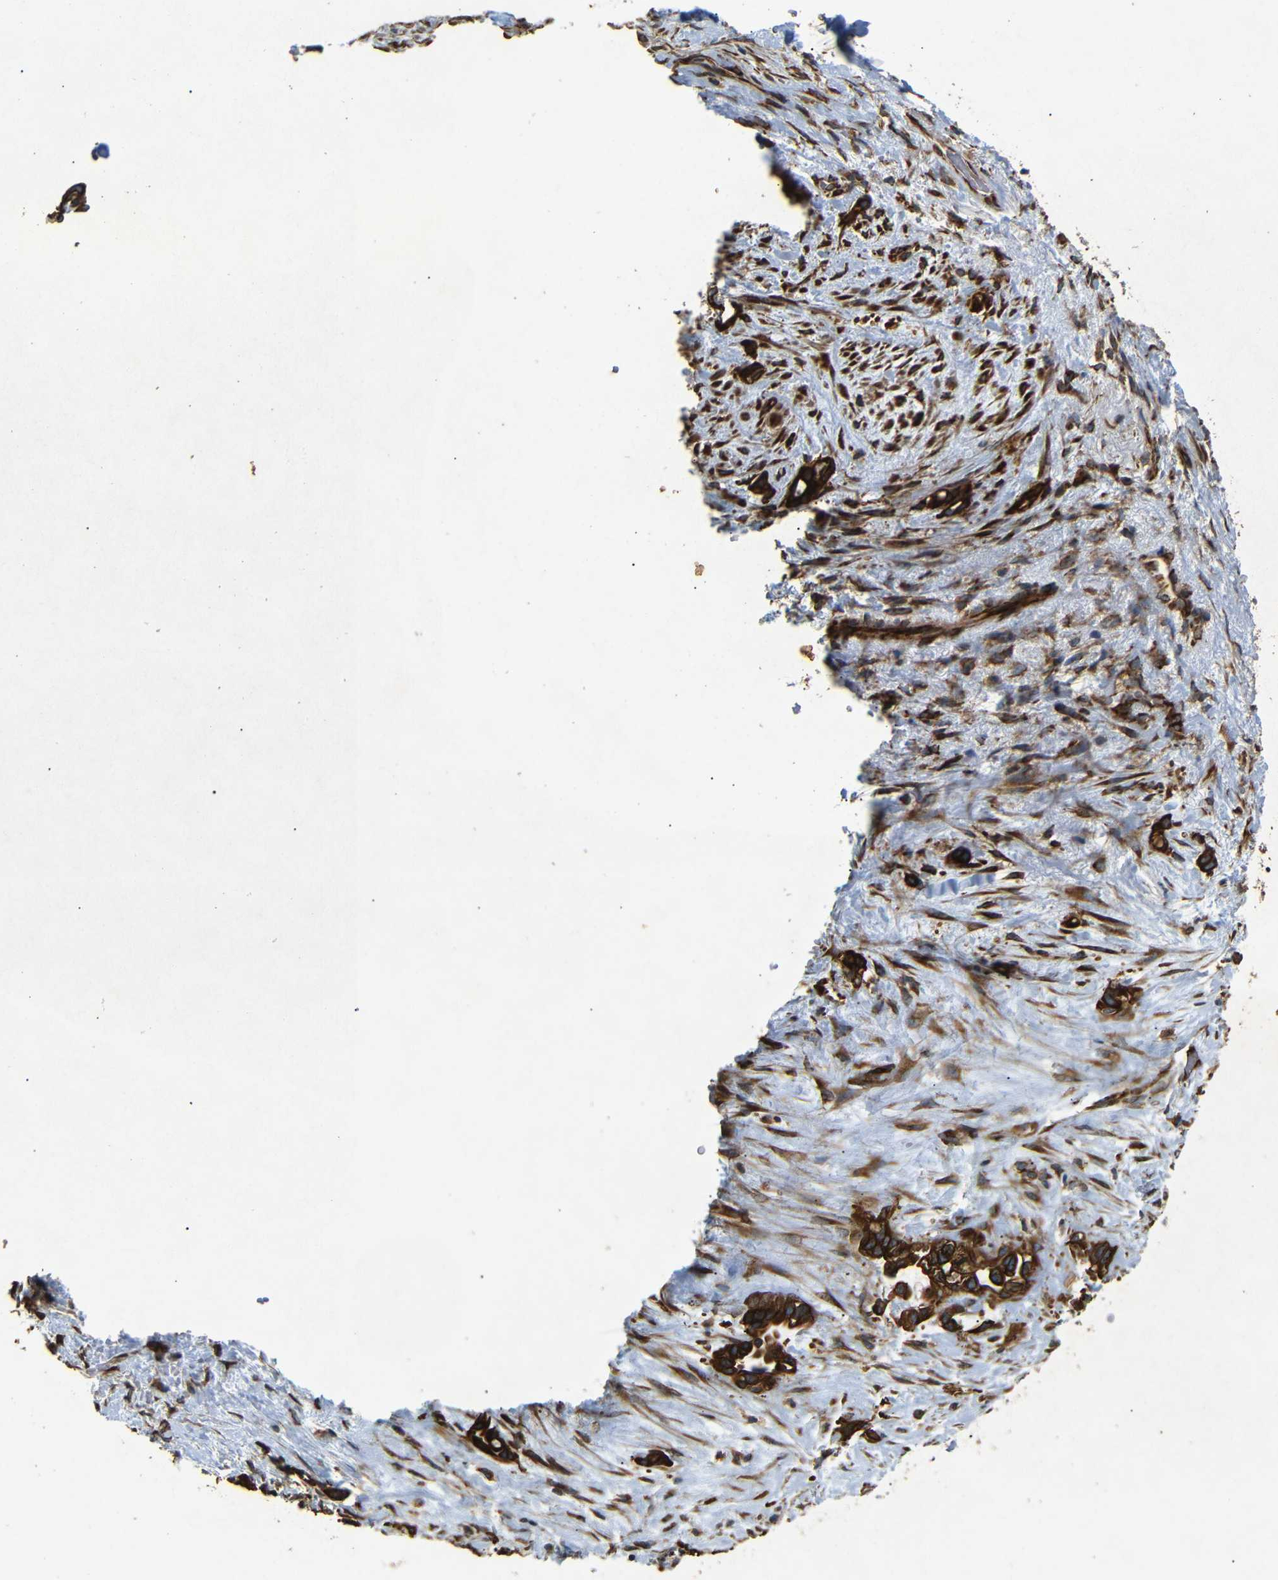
{"staining": {"intensity": "strong", "quantity": ">75%", "location": "cytoplasmic/membranous"}, "tissue": "liver cancer", "cell_type": "Tumor cells", "image_type": "cancer", "snomed": [{"axis": "morphology", "description": "Cholangiocarcinoma"}, {"axis": "topography", "description": "Liver"}], "caption": "There is high levels of strong cytoplasmic/membranous positivity in tumor cells of liver cholangiocarcinoma, as demonstrated by immunohistochemical staining (brown color).", "gene": "BTF3", "patient": {"sex": "female", "age": 65}}